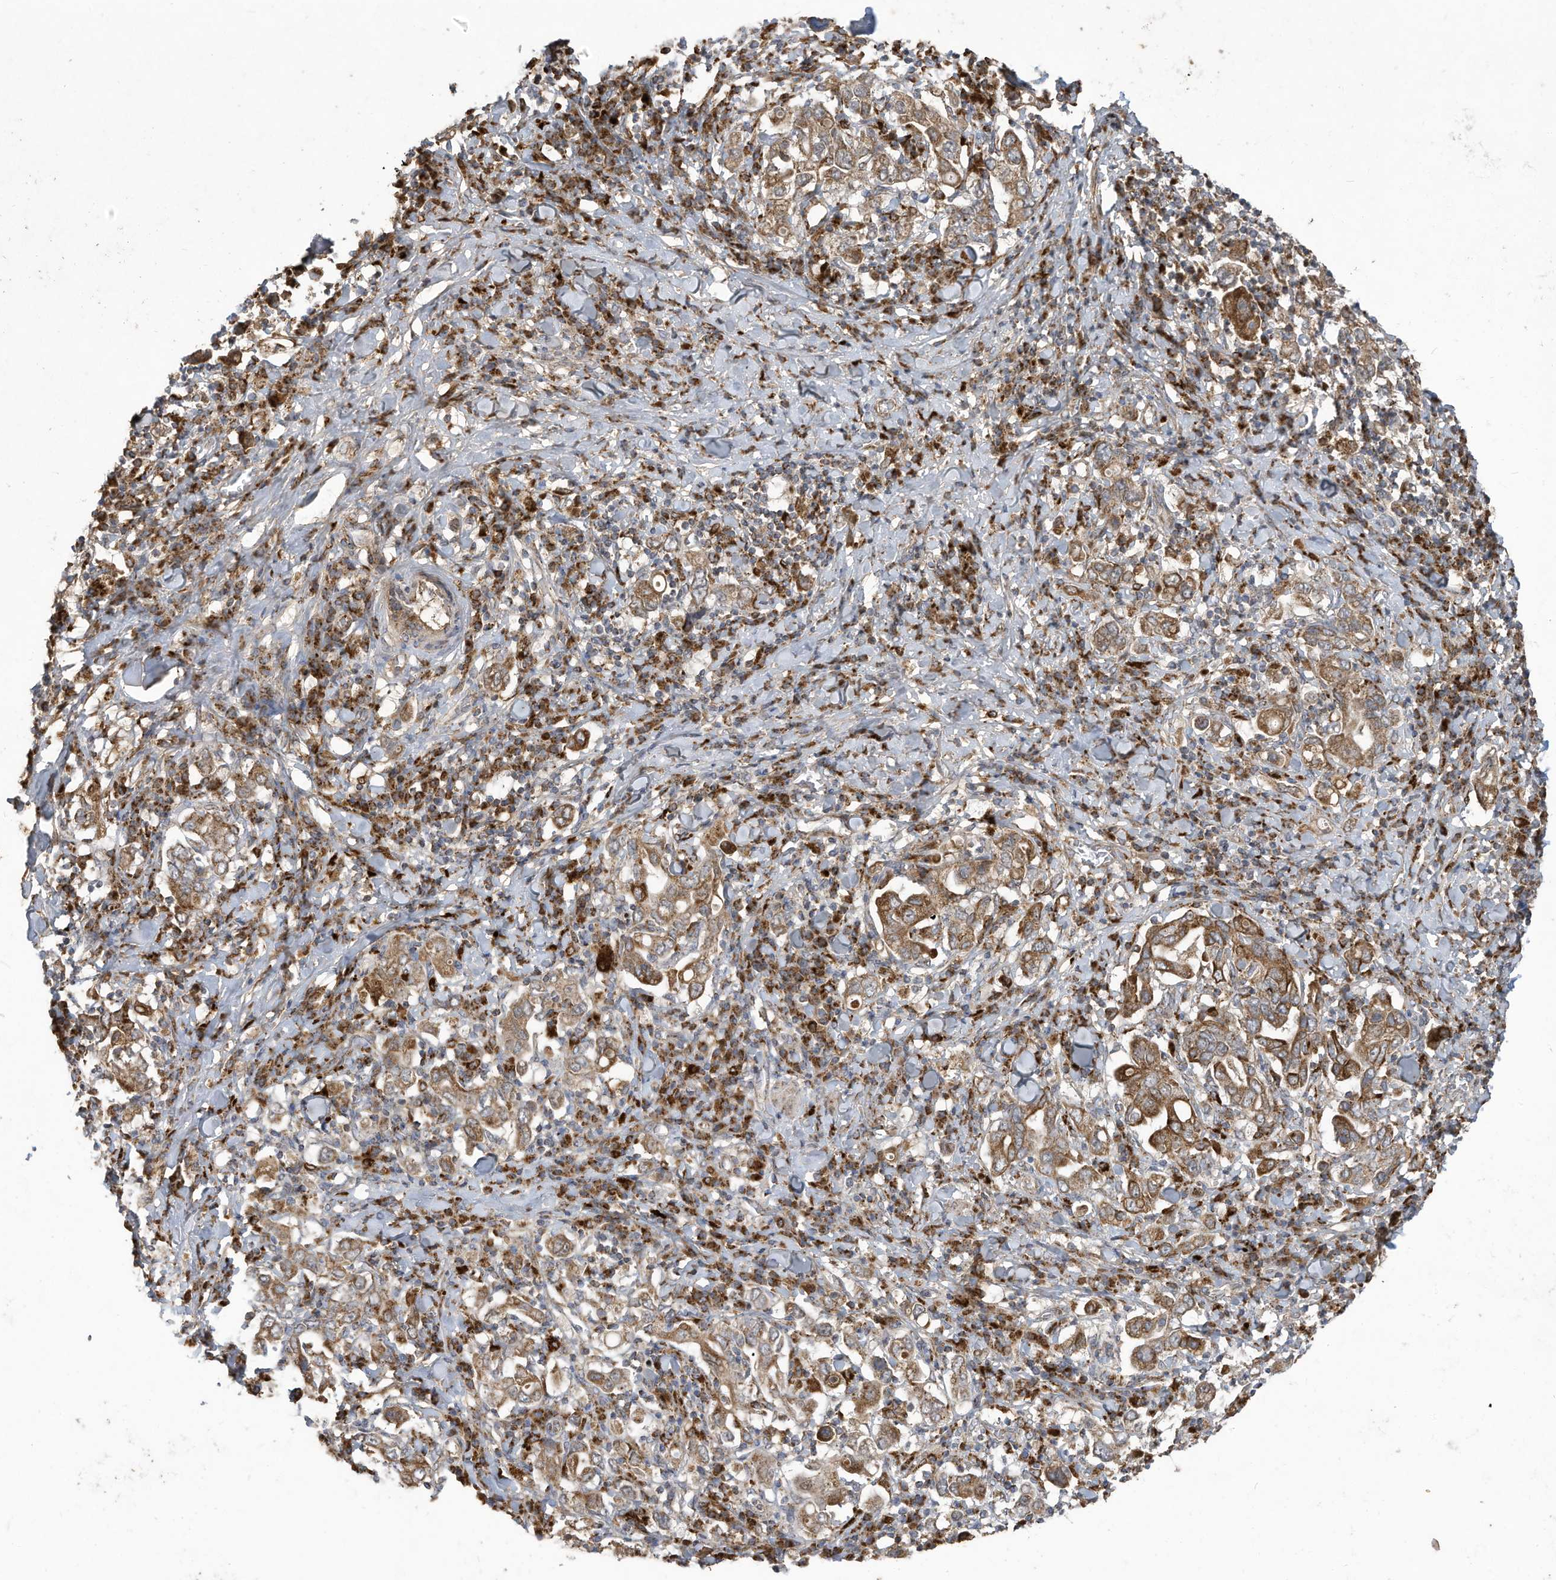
{"staining": {"intensity": "moderate", "quantity": ">75%", "location": "cytoplasmic/membranous"}, "tissue": "stomach cancer", "cell_type": "Tumor cells", "image_type": "cancer", "snomed": [{"axis": "morphology", "description": "Adenocarcinoma, NOS"}, {"axis": "topography", "description": "Stomach, upper"}], "caption": "Immunohistochemistry (IHC) of human stomach cancer reveals medium levels of moderate cytoplasmic/membranous staining in about >75% of tumor cells. The staining was performed using DAB, with brown indicating positive protein expression. Nuclei are stained blue with hematoxylin.", "gene": "C2orf74", "patient": {"sex": "male", "age": 62}}